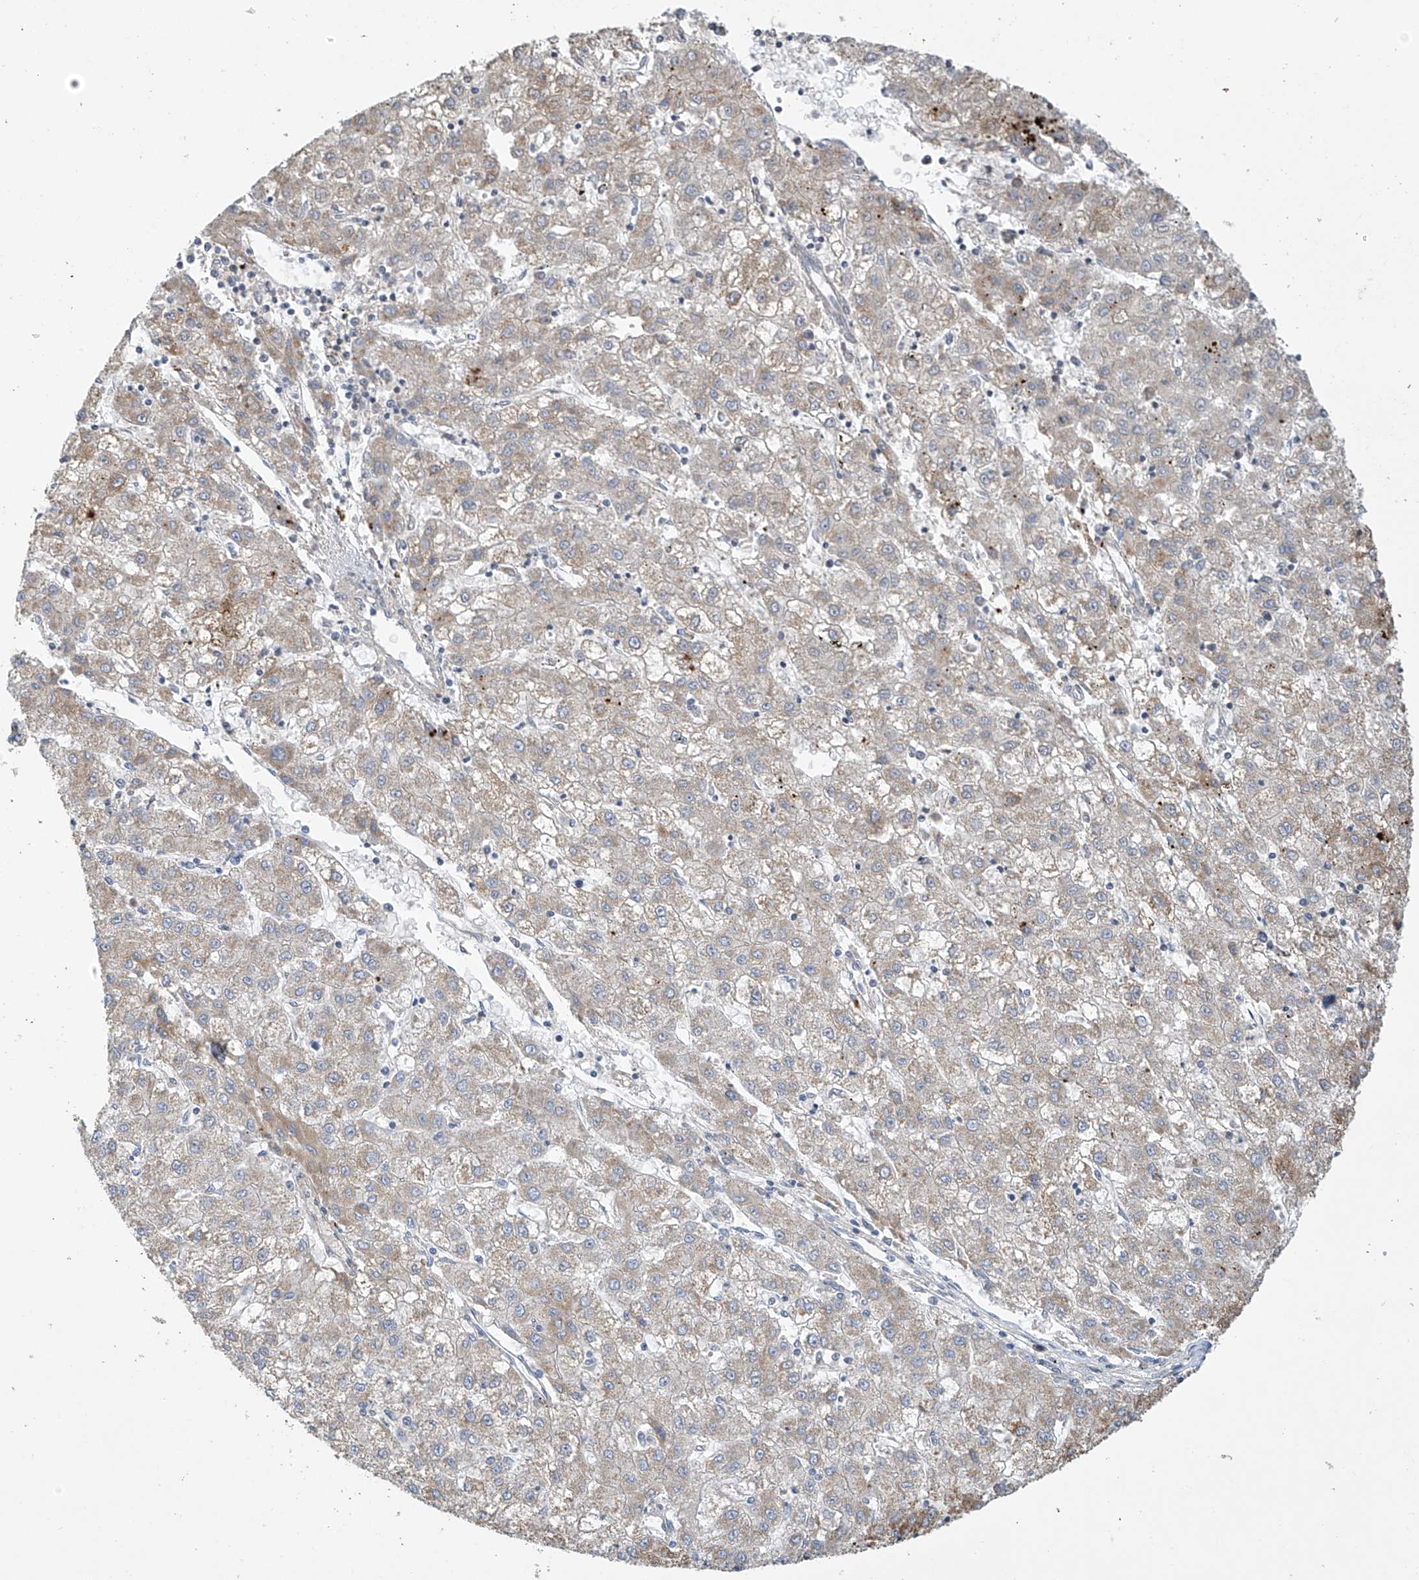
{"staining": {"intensity": "weak", "quantity": "<25%", "location": "cytoplasmic/membranous"}, "tissue": "liver cancer", "cell_type": "Tumor cells", "image_type": "cancer", "snomed": [{"axis": "morphology", "description": "Carcinoma, Hepatocellular, NOS"}, {"axis": "topography", "description": "Liver"}], "caption": "Liver cancer (hepatocellular carcinoma) was stained to show a protein in brown. There is no significant expression in tumor cells.", "gene": "ZNF641", "patient": {"sex": "male", "age": 72}}